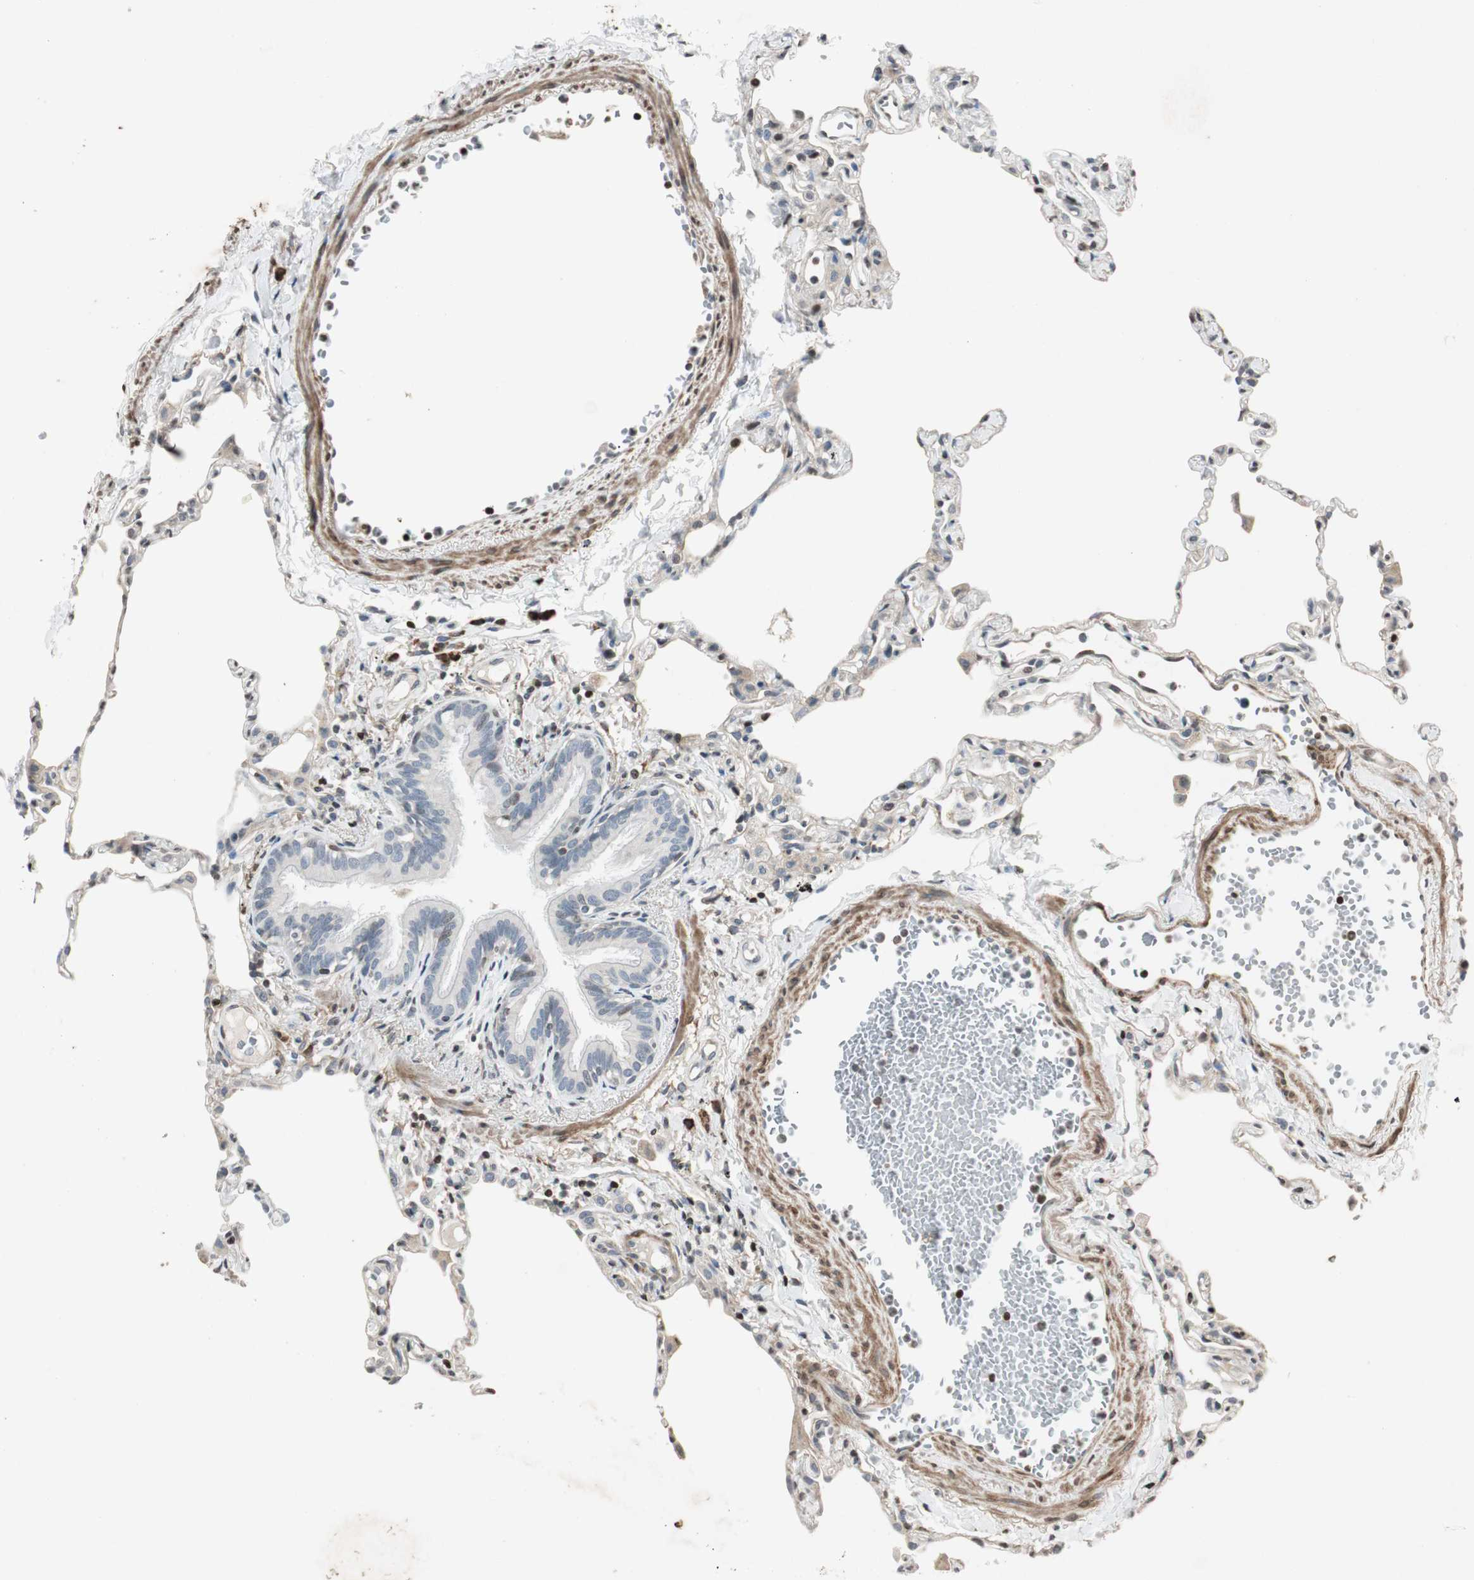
{"staining": {"intensity": "negative", "quantity": "none", "location": "none"}, "tissue": "lung", "cell_type": "Alveolar cells", "image_type": "normal", "snomed": [{"axis": "morphology", "description": "Normal tissue, NOS"}, {"axis": "topography", "description": "Lung"}], "caption": "Immunohistochemical staining of normal human lung shows no significant positivity in alveolar cells.", "gene": "PRKG1", "patient": {"sex": "female", "age": 49}}